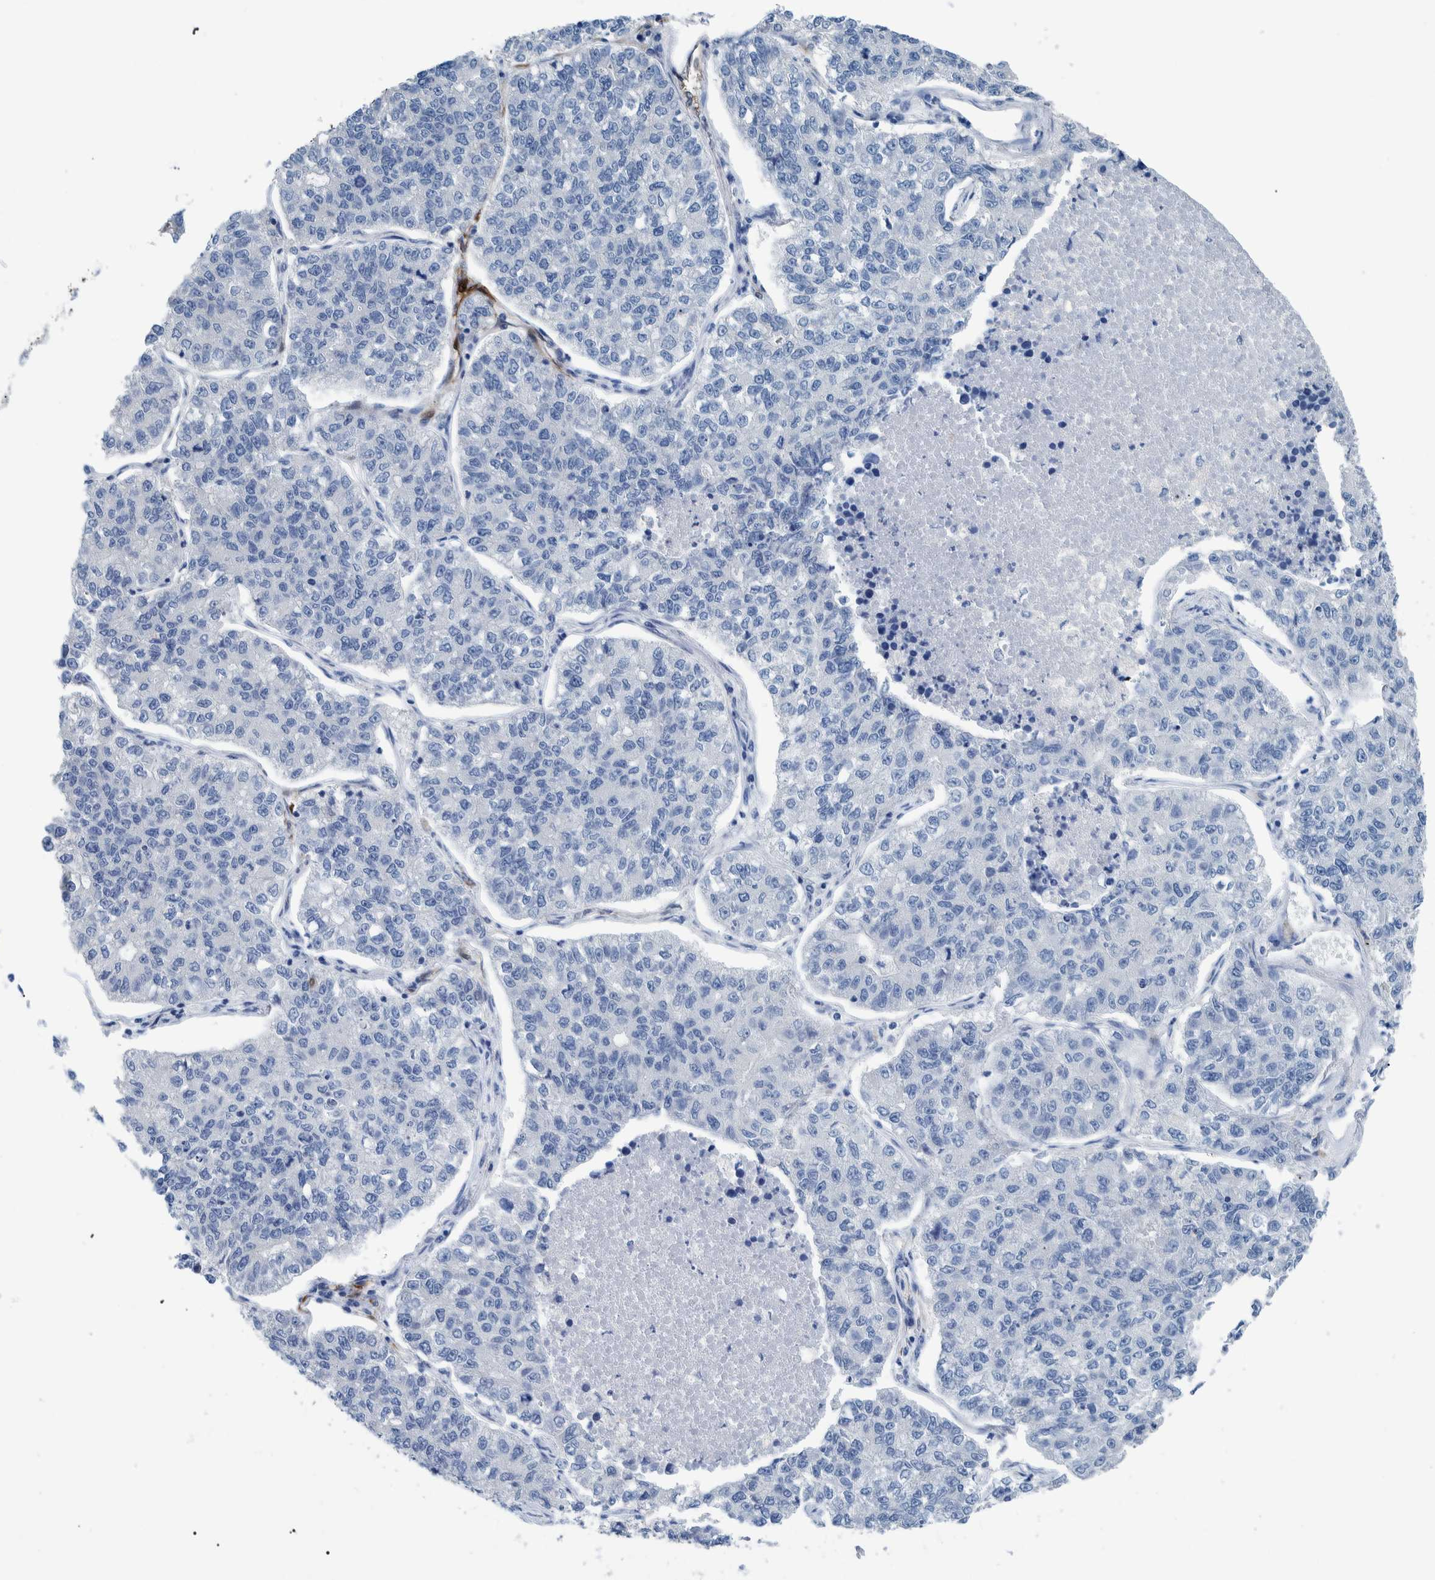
{"staining": {"intensity": "negative", "quantity": "none", "location": "none"}, "tissue": "lung cancer", "cell_type": "Tumor cells", "image_type": "cancer", "snomed": [{"axis": "morphology", "description": "Adenocarcinoma, NOS"}, {"axis": "topography", "description": "Lung"}], "caption": "This is a image of IHC staining of lung cancer, which shows no staining in tumor cells.", "gene": "IDO1", "patient": {"sex": "male", "age": 49}}